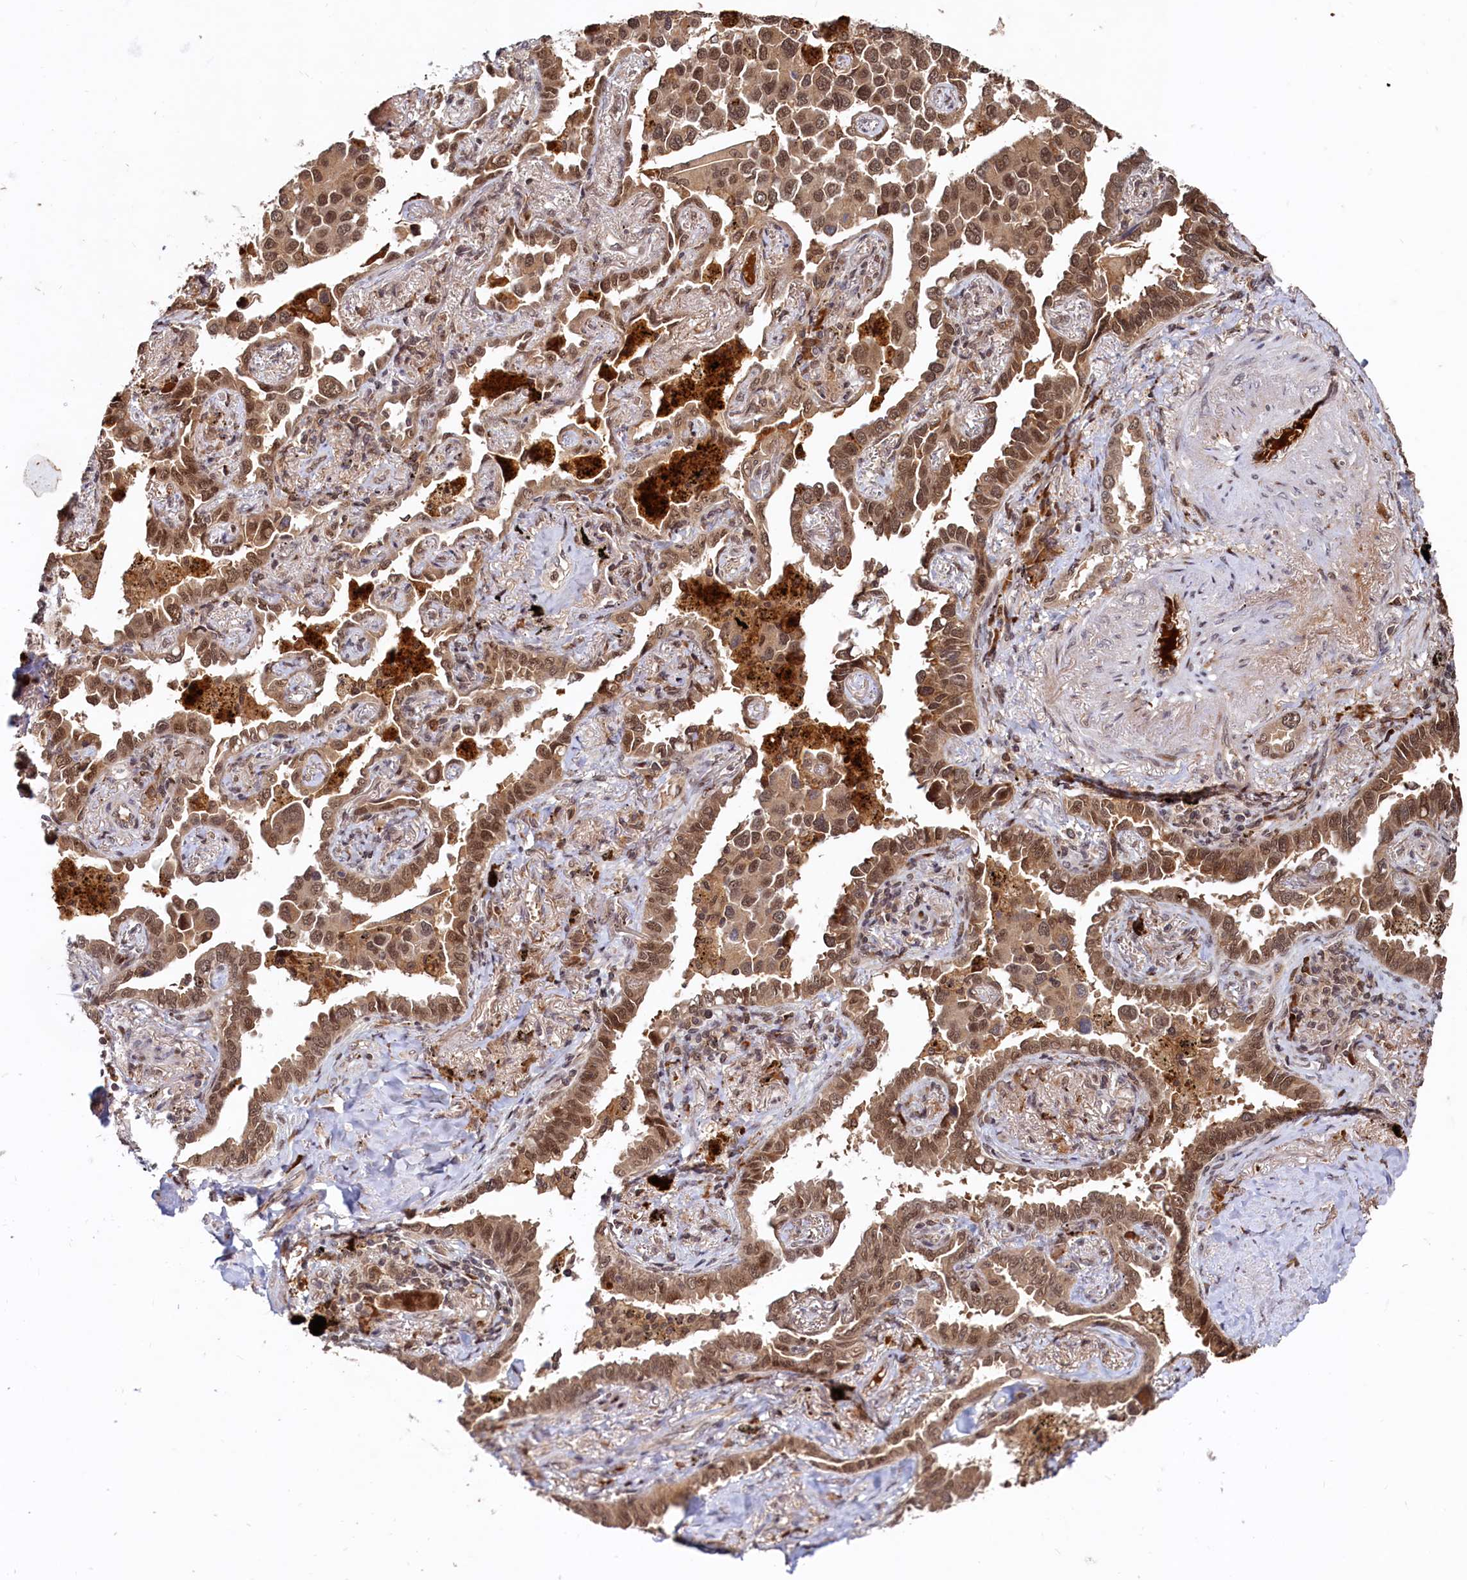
{"staining": {"intensity": "moderate", "quantity": ">75%", "location": "cytoplasmic/membranous,nuclear"}, "tissue": "lung cancer", "cell_type": "Tumor cells", "image_type": "cancer", "snomed": [{"axis": "morphology", "description": "Adenocarcinoma, NOS"}, {"axis": "topography", "description": "Lung"}], "caption": "Lung adenocarcinoma tissue reveals moderate cytoplasmic/membranous and nuclear staining in approximately >75% of tumor cells Immunohistochemistry (ihc) stains the protein in brown and the nuclei are stained blue.", "gene": "TRAPPC4", "patient": {"sex": "male", "age": 67}}